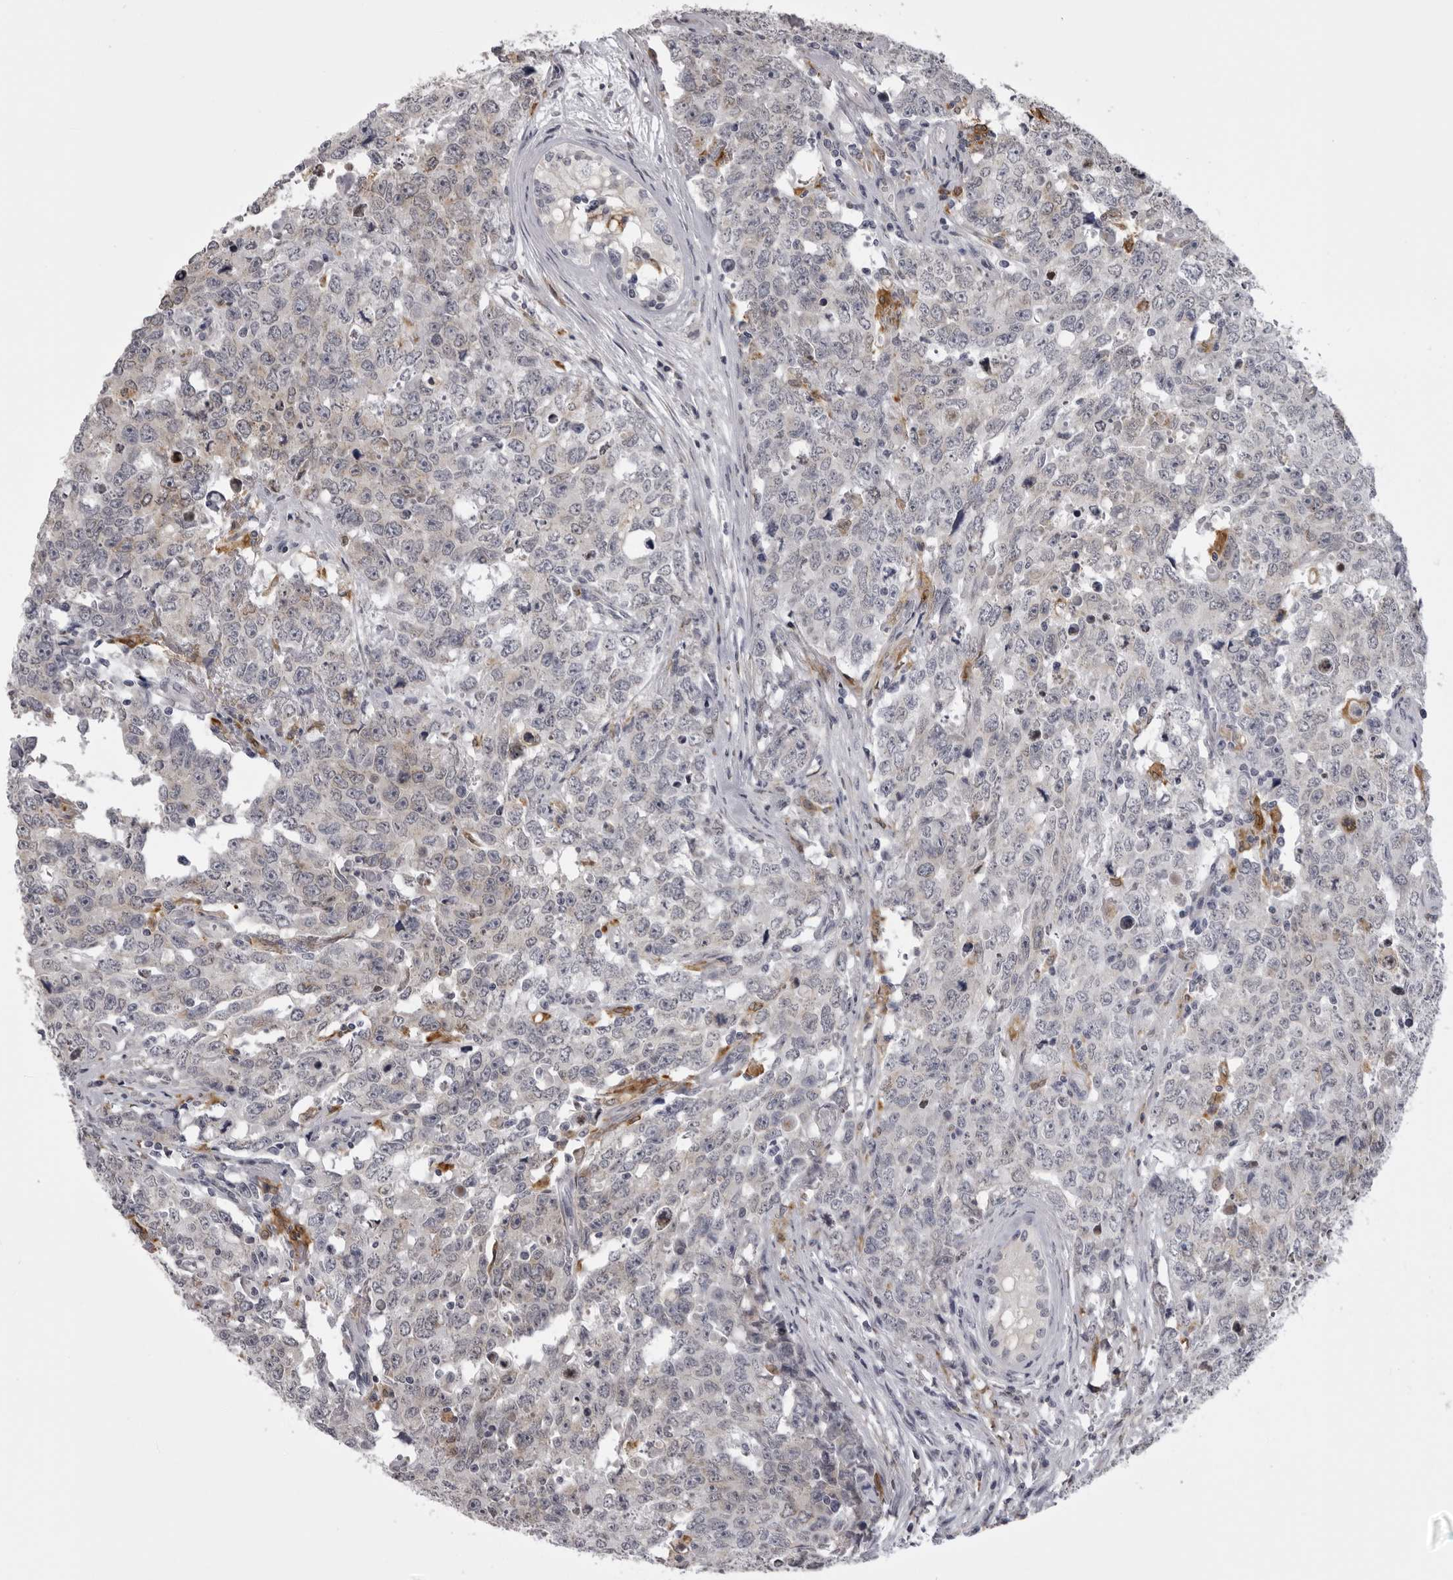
{"staining": {"intensity": "negative", "quantity": "none", "location": "none"}, "tissue": "testis cancer", "cell_type": "Tumor cells", "image_type": "cancer", "snomed": [{"axis": "morphology", "description": "Carcinoma, Embryonal, NOS"}, {"axis": "topography", "description": "Testis"}], "caption": "There is no significant positivity in tumor cells of embryonal carcinoma (testis).", "gene": "NCEH1", "patient": {"sex": "male", "age": 28}}